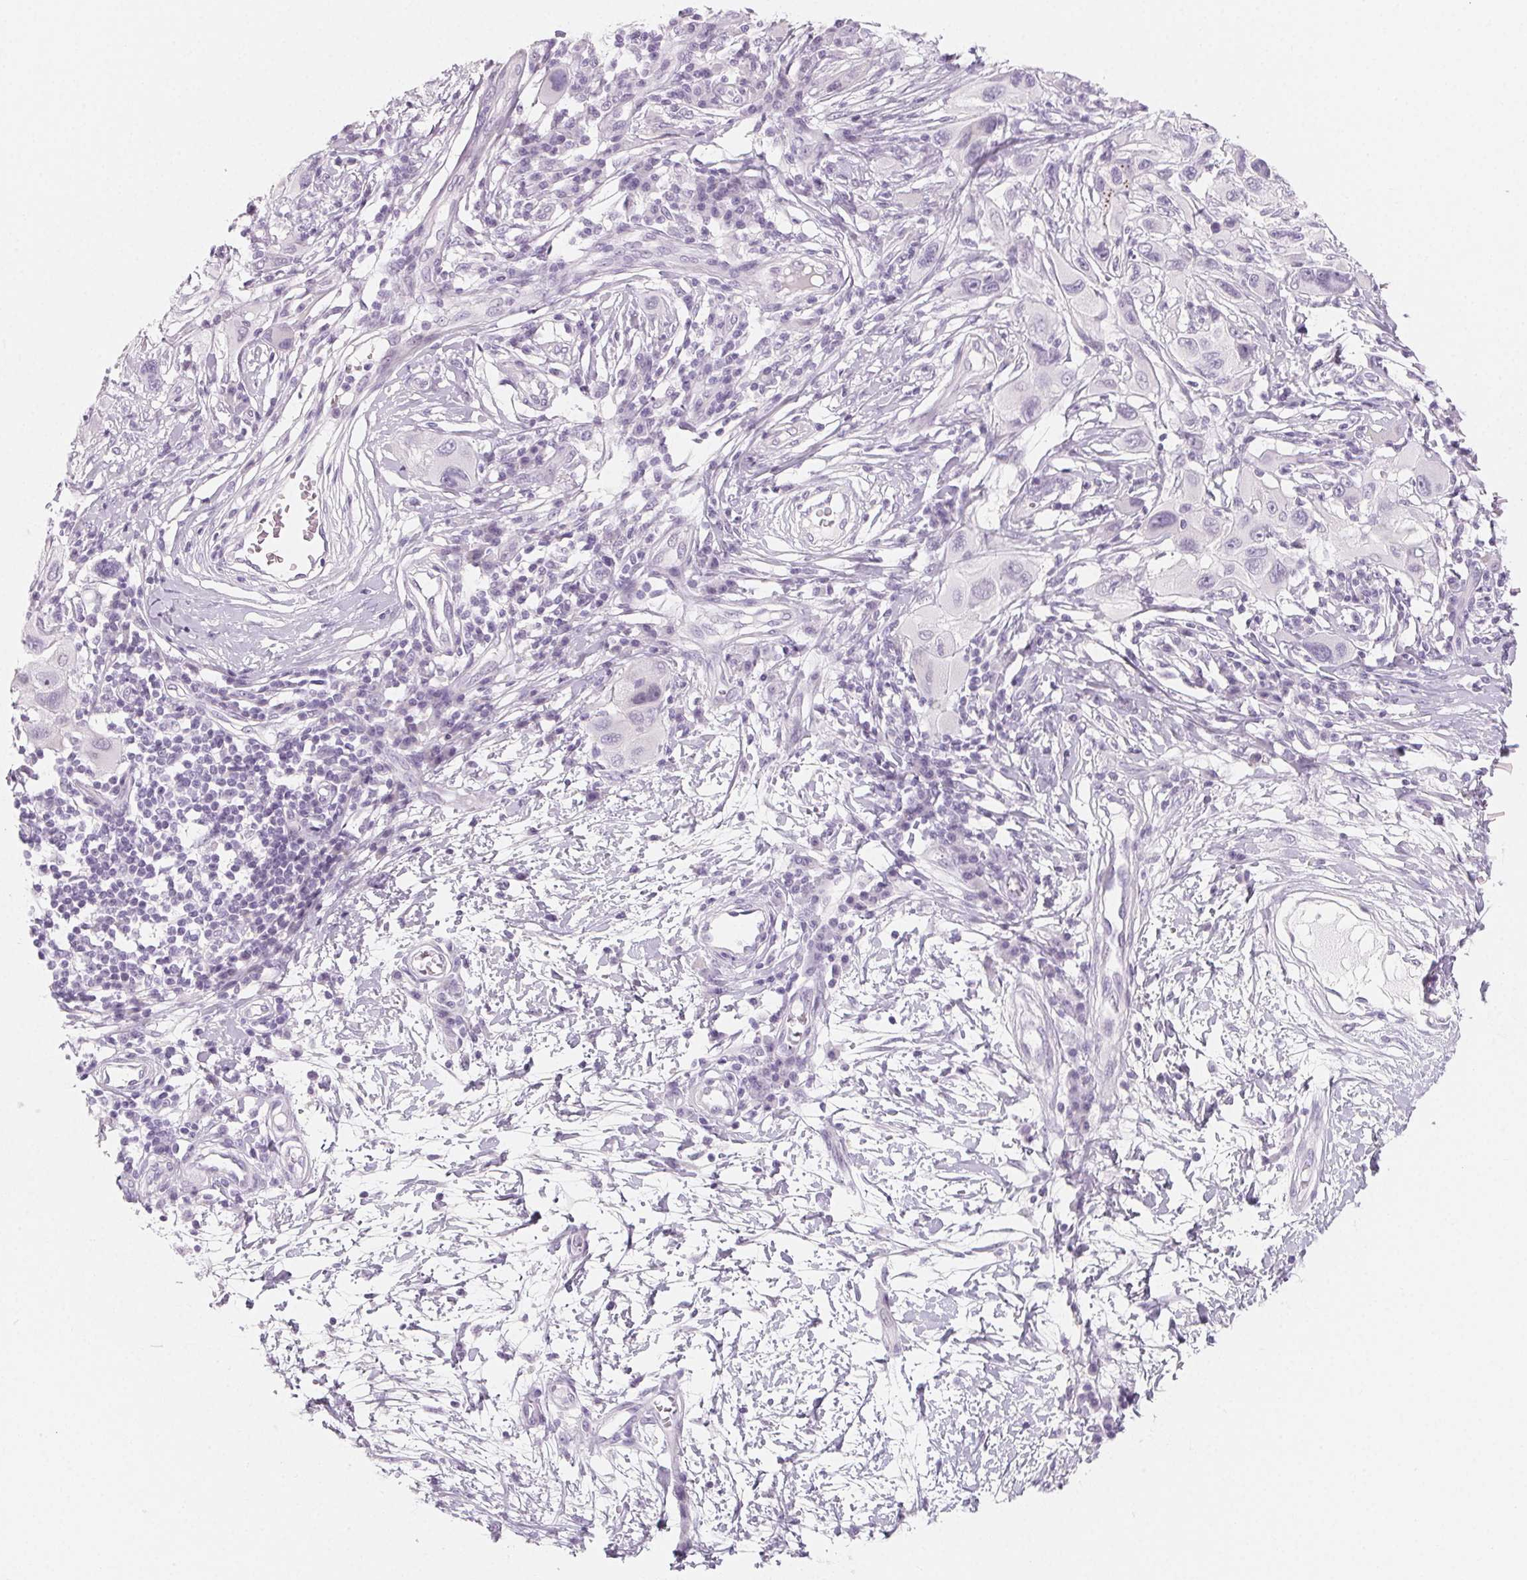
{"staining": {"intensity": "negative", "quantity": "none", "location": "none"}, "tissue": "melanoma", "cell_type": "Tumor cells", "image_type": "cancer", "snomed": [{"axis": "morphology", "description": "Malignant melanoma, NOS"}, {"axis": "topography", "description": "Skin"}], "caption": "IHC of melanoma exhibits no staining in tumor cells.", "gene": "SH3GL2", "patient": {"sex": "male", "age": 53}}